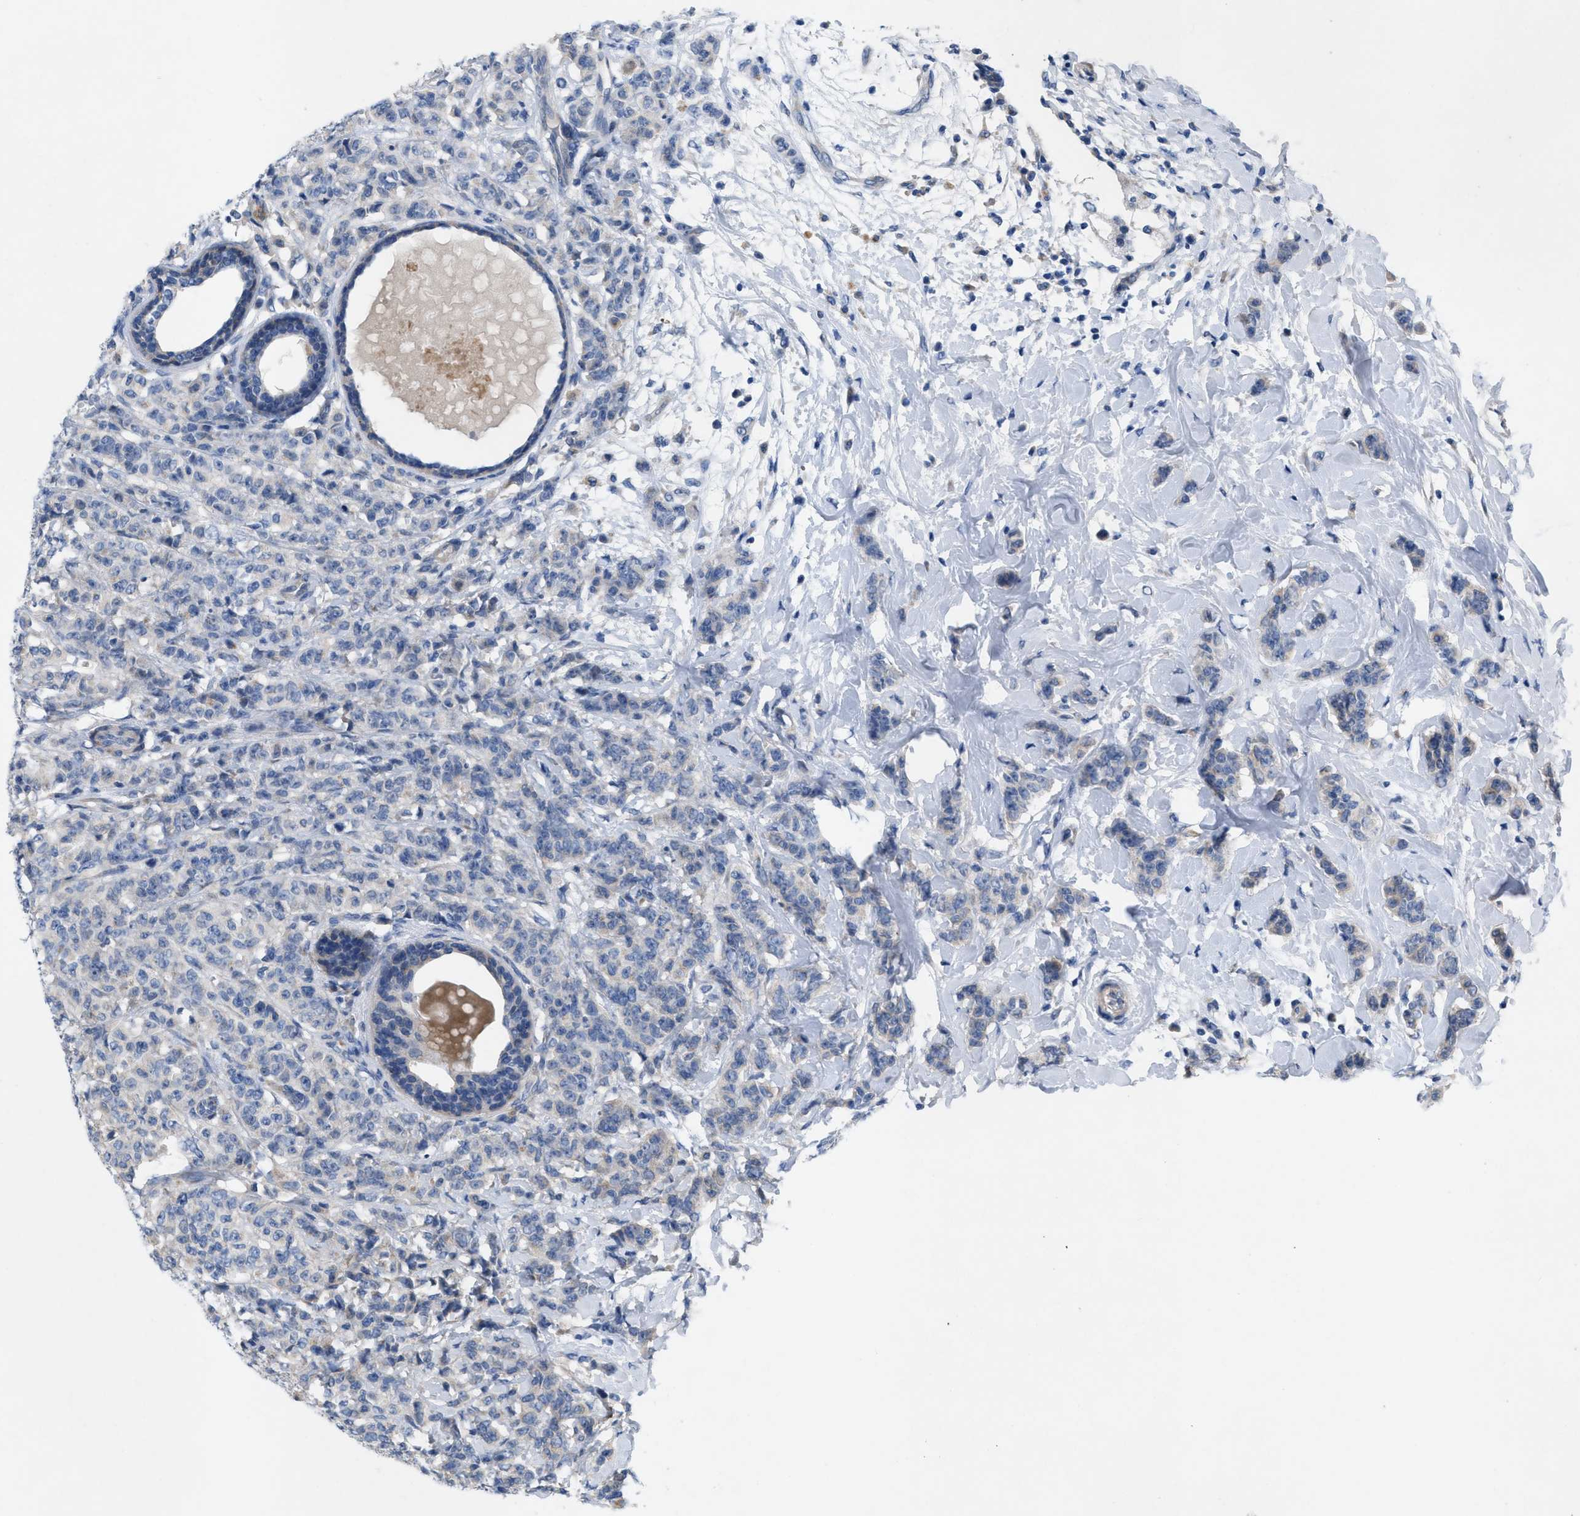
{"staining": {"intensity": "negative", "quantity": "none", "location": "none"}, "tissue": "breast cancer", "cell_type": "Tumor cells", "image_type": "cancer", "snomed": [{"axis": "morphology", "description": "Normal tissue, NOS"}, {"axis": "morphology", "description": "Duct carcinoma"}, {"axis": "topography", "description": "Breast"}], "caption": "This is an IHC histopathology image of human infiltrating ductal carcinoma (breast). There is no expression in tumor cells.", "gene": "PLPPR5", "patient": {"sex": "female", "age": 40}}